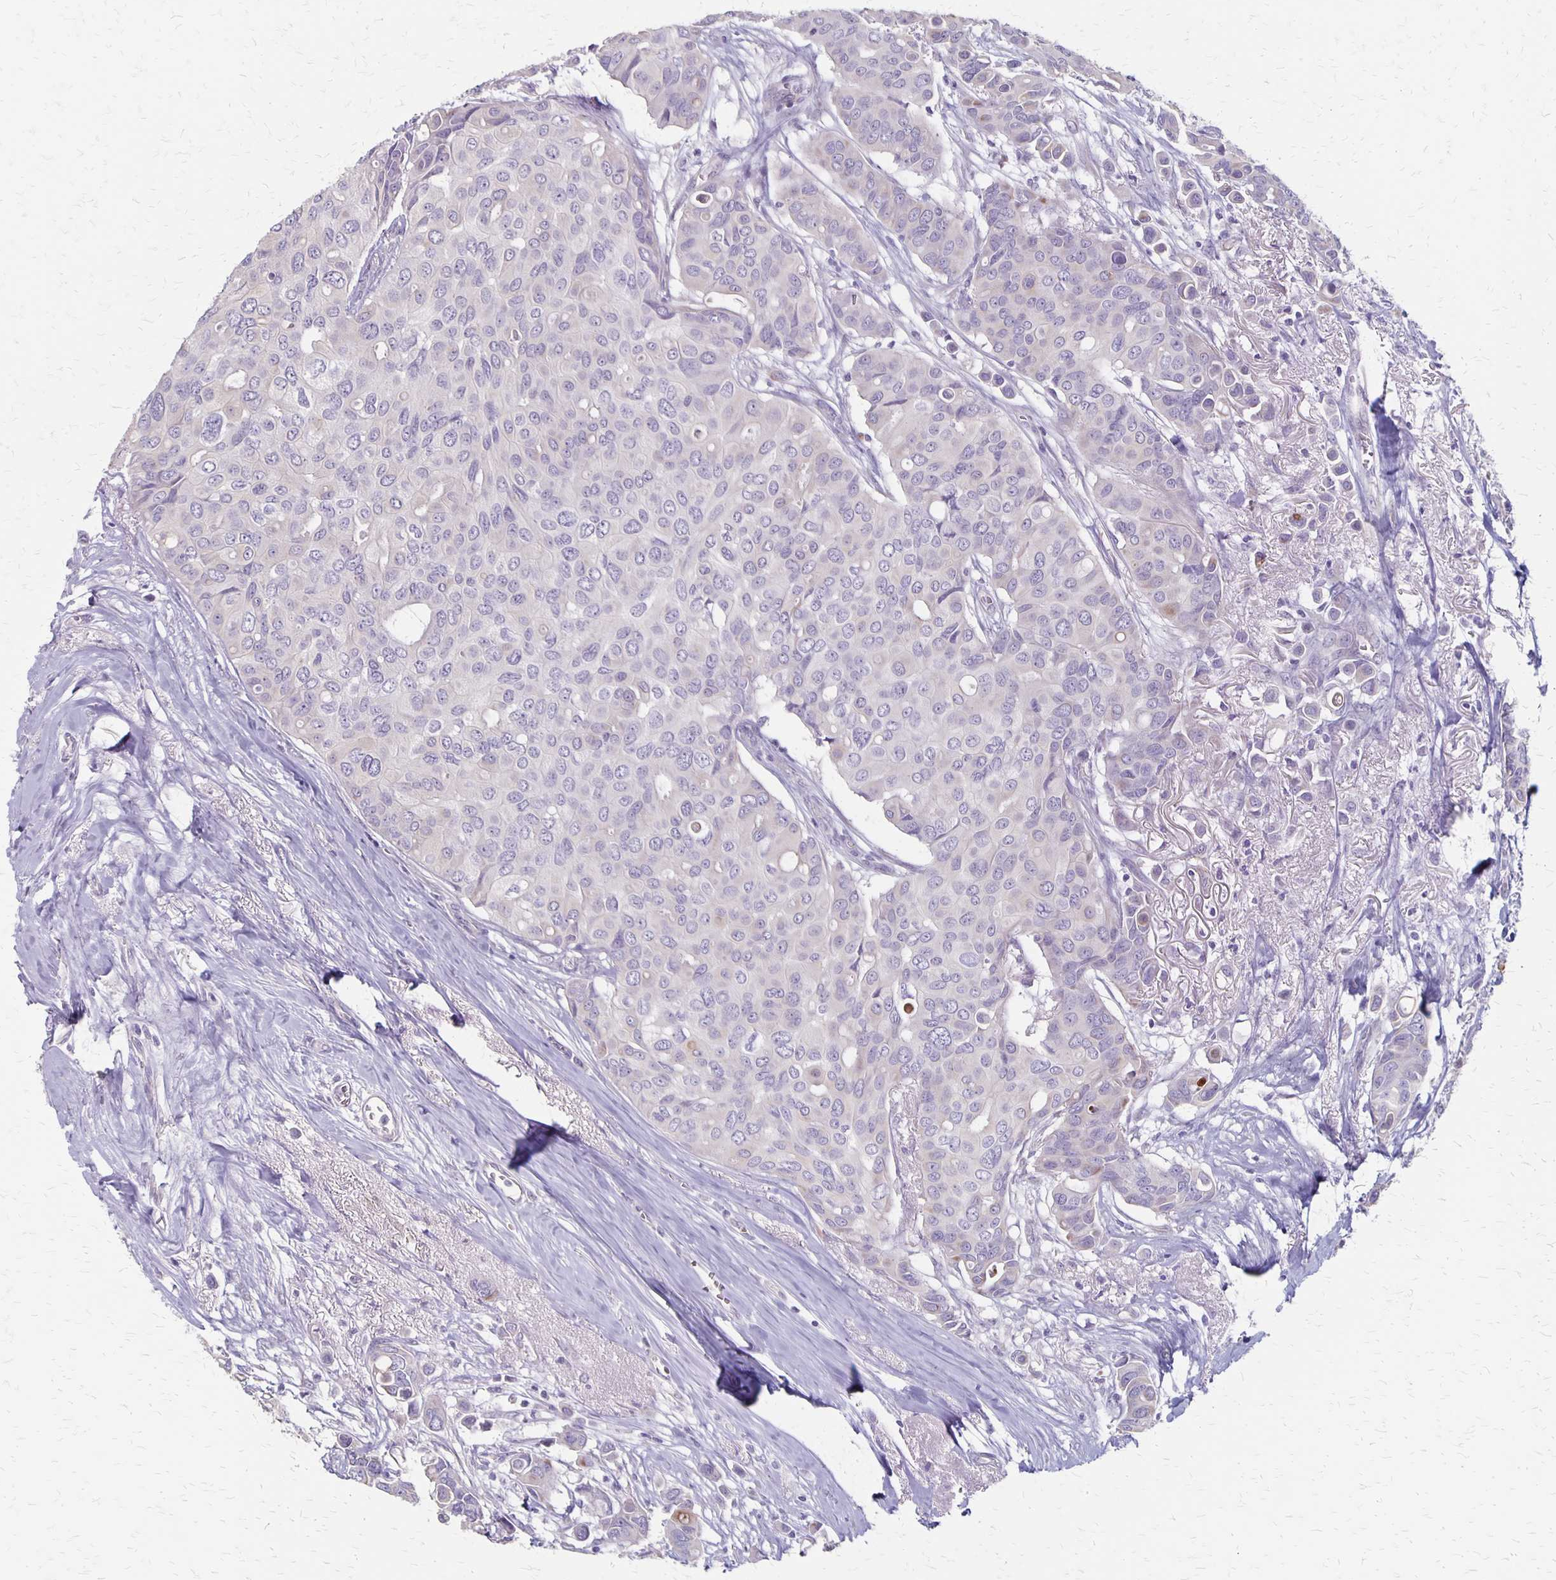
{"staining": {"intensity": "negative", "quantity": "none", "location": "none"}, "tissue": "breast cancer", "cell_type": "Tumor cells", "image_type": "cancer", "snomed": [{"axis": "morphology", "description": "Duct carcinoma"}, {"axis": "topography", "description": "Breast"}], "caption": "This is an IHC photomicrograph of breast cancer. There is no positivity in tumor cells.", "gene": "HOMER1", "patient": {"sex": "female", "age": 54}}